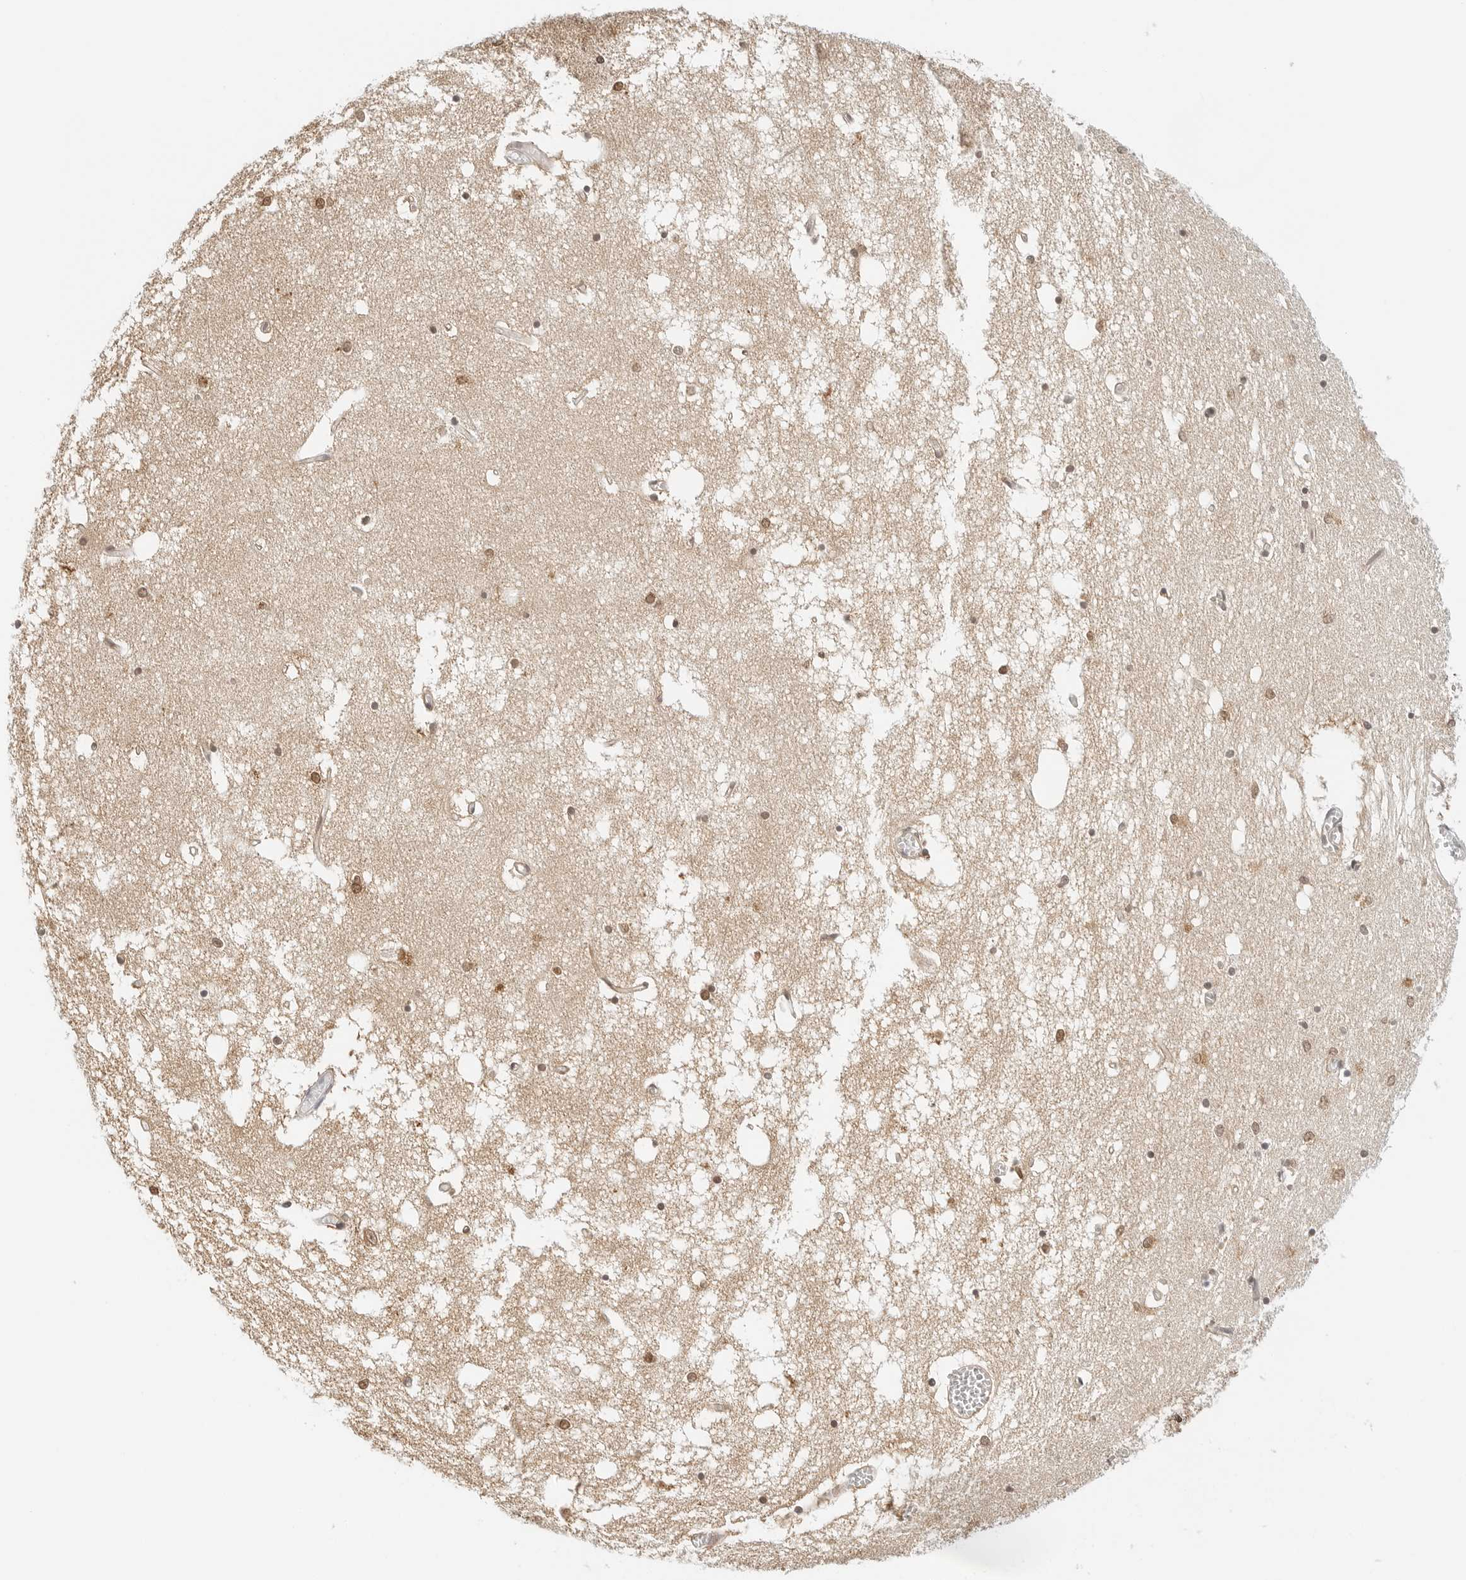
{"staining": {"intensity": "moderate", "quantity": ">75%", "location": "cytoplasmic/membranous"}, "tissue": "hippocampus", "cell_type": "Glial cells", "image_type": "normal", "snomed": [{"axis": "morphology", "description": "Normal tissue, NOS"}, {"axis": "topography", "description": "Hippocampus"}], "caption": "Protein staining of normal hippocampus displays moderate cytoplasmic/membranous expression in approximately >75% of glial cells. The staining was performed using DAB, with brown indicating positive protein expression. Nuclei are stained blue with hematoxylin.", "gene": "ATL1", "patient": {"sex": "male", "age": 70}}